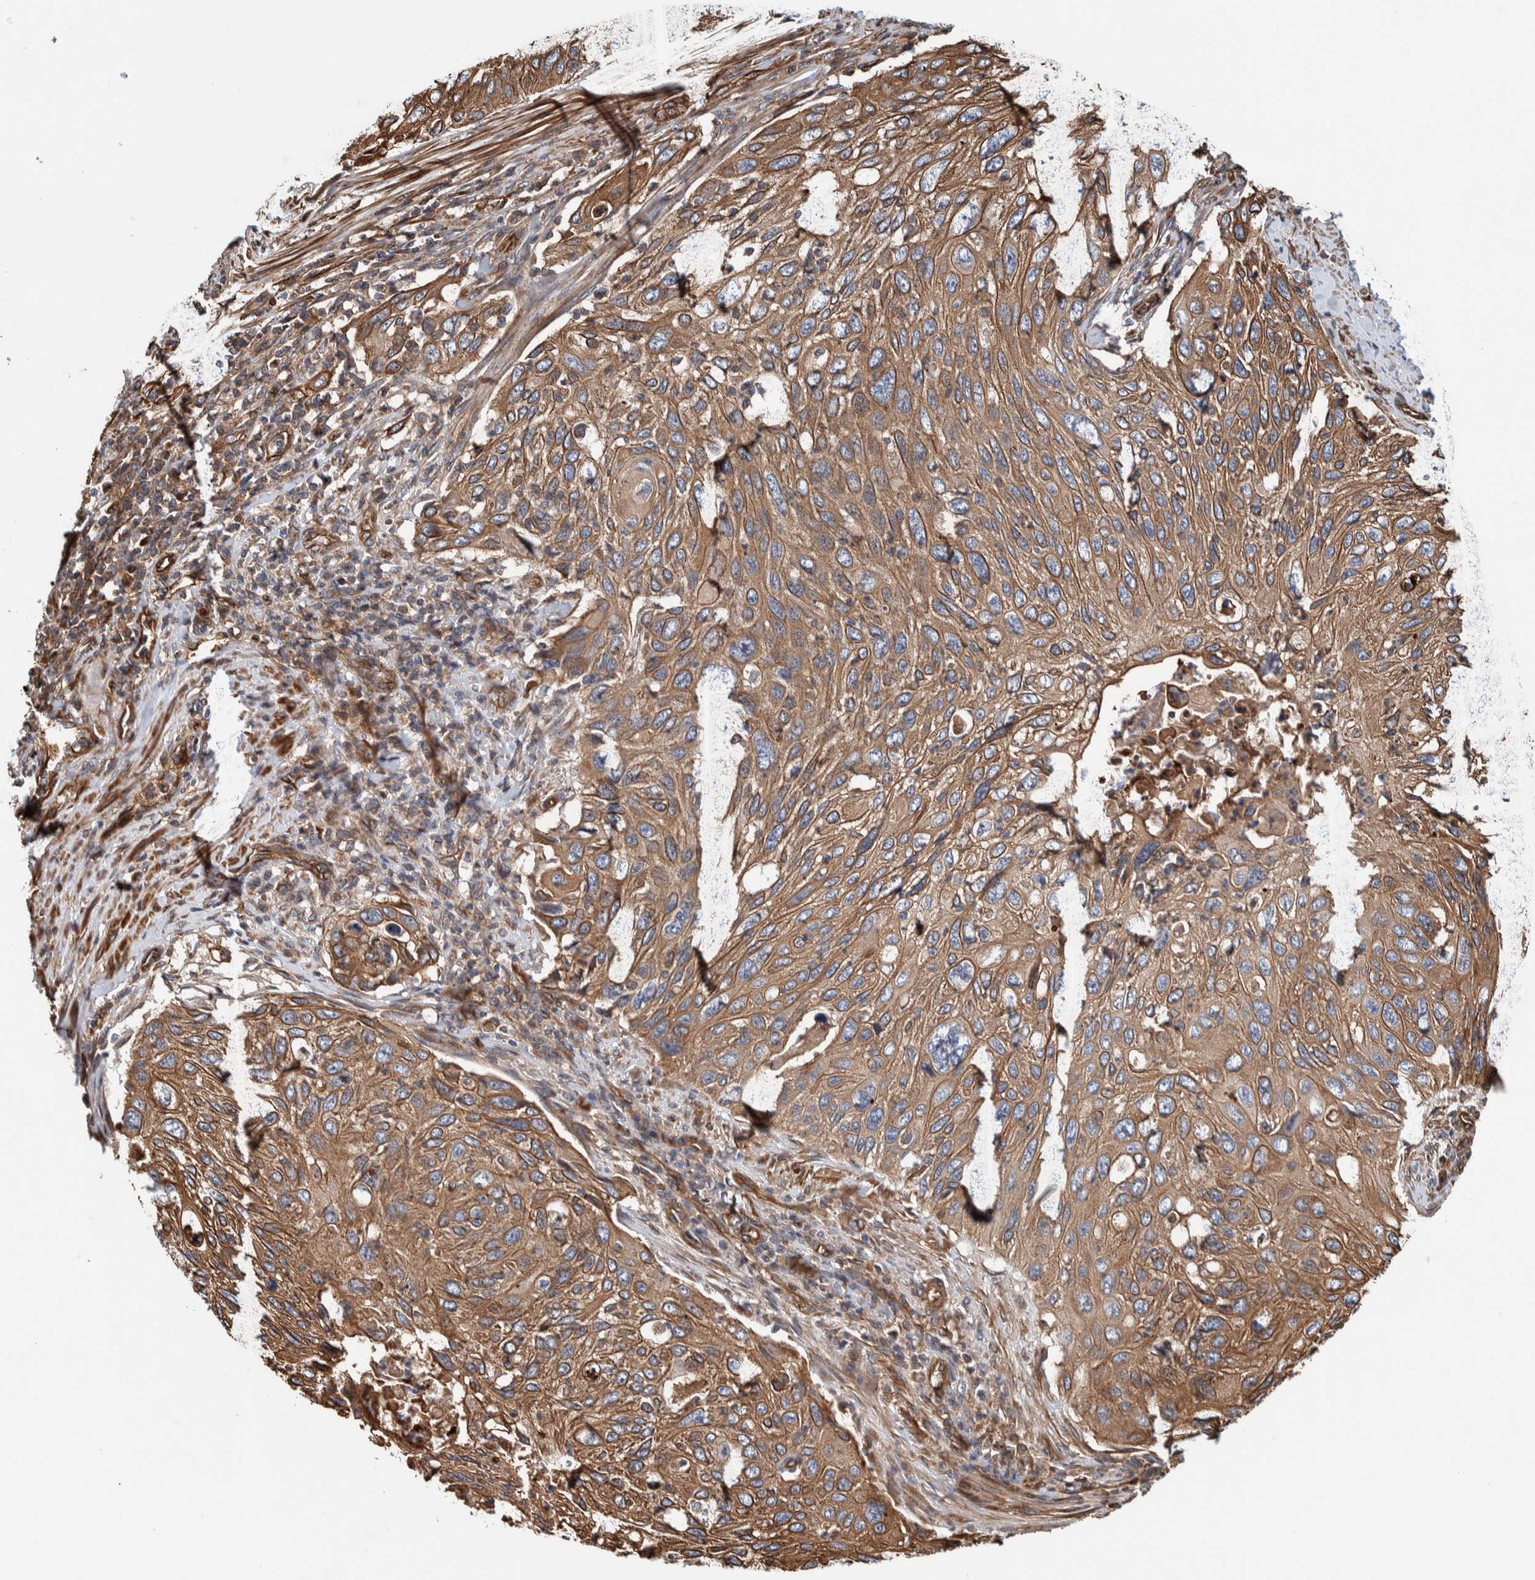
{"staining": {"intensity": "moderate", "quantity": ">75%", "location": "cytoplasmic/membranous"}, "tissue": "cervical cancer", "cell_type": "Tumor cells", "image_type": "cancer", "snomed": [{"axis": "morphology", "description": "Squamous cell carcinoma, NOS"}, {"axis": "topography", "description": "Cervix"}], "caption": "Protein staining by IHC demonstrates moderate cytoplasmic/membranous expression in about >75% of tumor cells in cervical cancer.", "gene": "PKD1L1", "patient": {"sex": "female", "age": 70}}